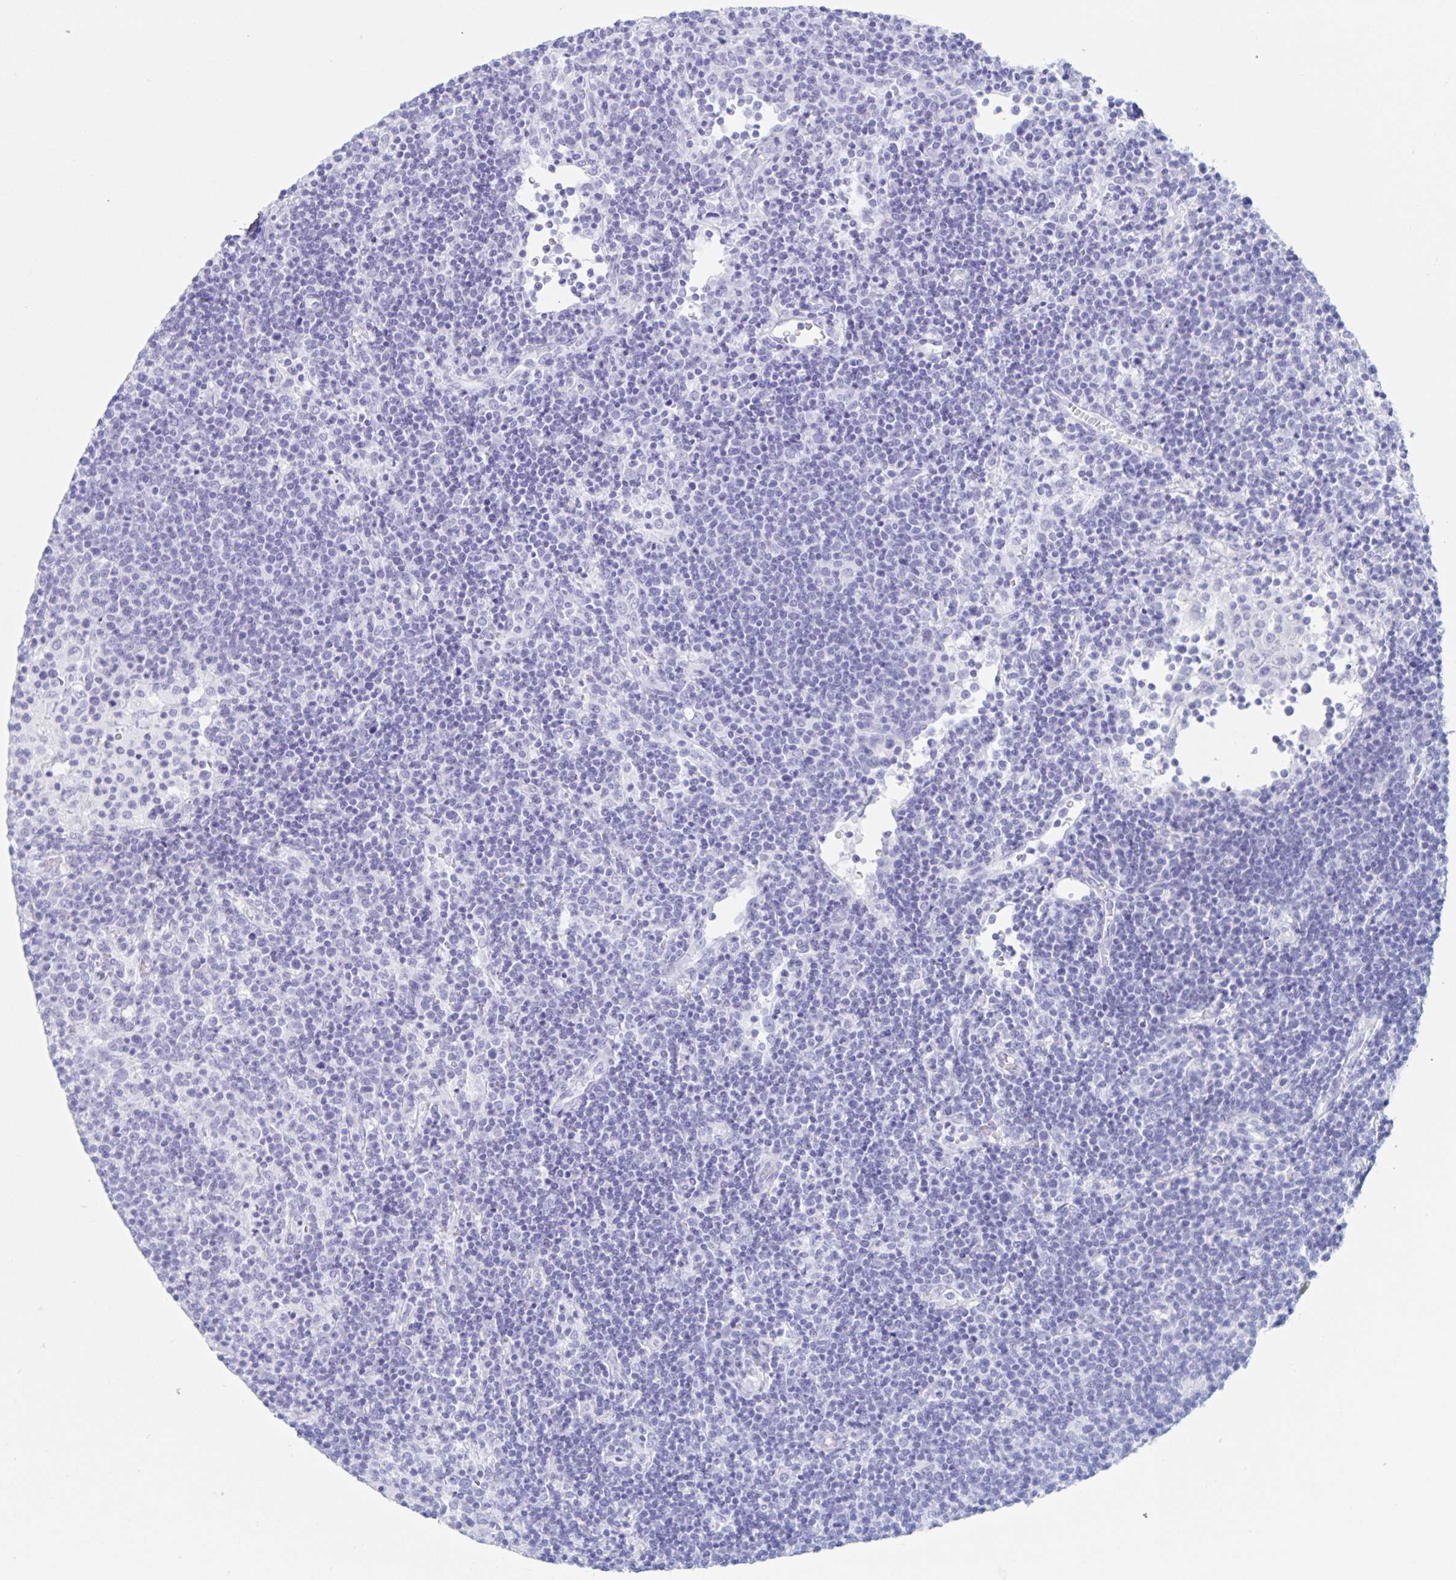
{"staining": {"intensity": "negative", "quantity": "none", "location": "none"}, "tissue": "lymphoma", "cell_type": "Tumor cells", "image_type": "cancer", "snomed": [{"axis": "morphology", "description": "Malignant lymphoma, non-Hodgkin's type, High grade"}, {"axis": "topography", "description": "Lymph node"}], "caption": "Tumor cells are negative for protein expression in human lymphoma.", "gene": "C12orf56", "patient": {"sex": "male", "age": 61}}